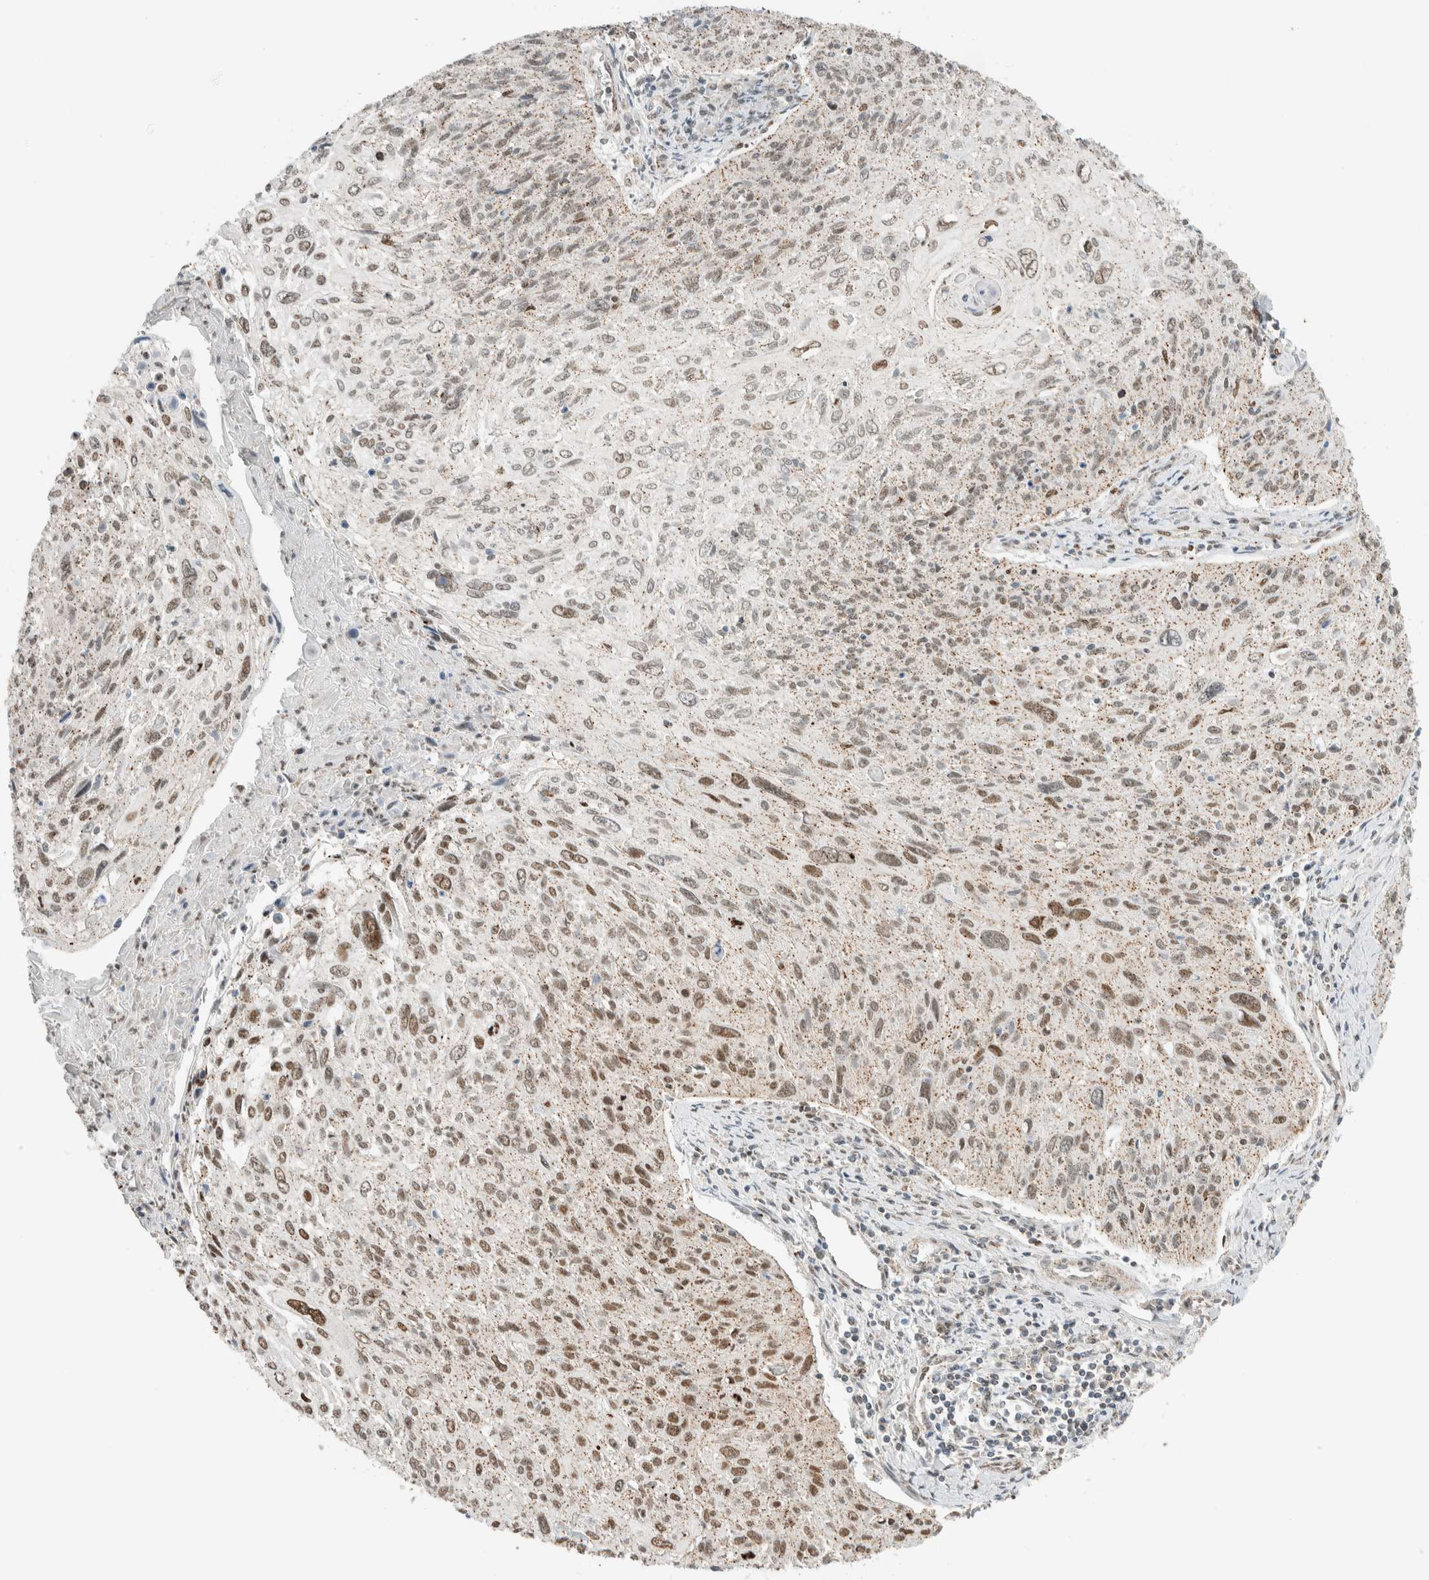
{"staining": {"intensity": "weak", "quantity": ">75%", "location": "cytoplasmic/membranous,nuclear"}, "tissue": "cervical cancer", "cell_type": "Tumor cells", "image_type": "cancer", "snomed": [{"axis": "morphology", "description": "Squamous cell carcinoma, NOS"}, {"axis": "topography", "description": "Cervix"}], "caption": "The immunohistochemical stain labels weak cytoplasmic/membranous and nuclear expression in tumor cells of cervical cancer (squamous cell carcinoma) tissue.", "gene": "TFE3", "patient": {"sex": "female", "age": 51}}